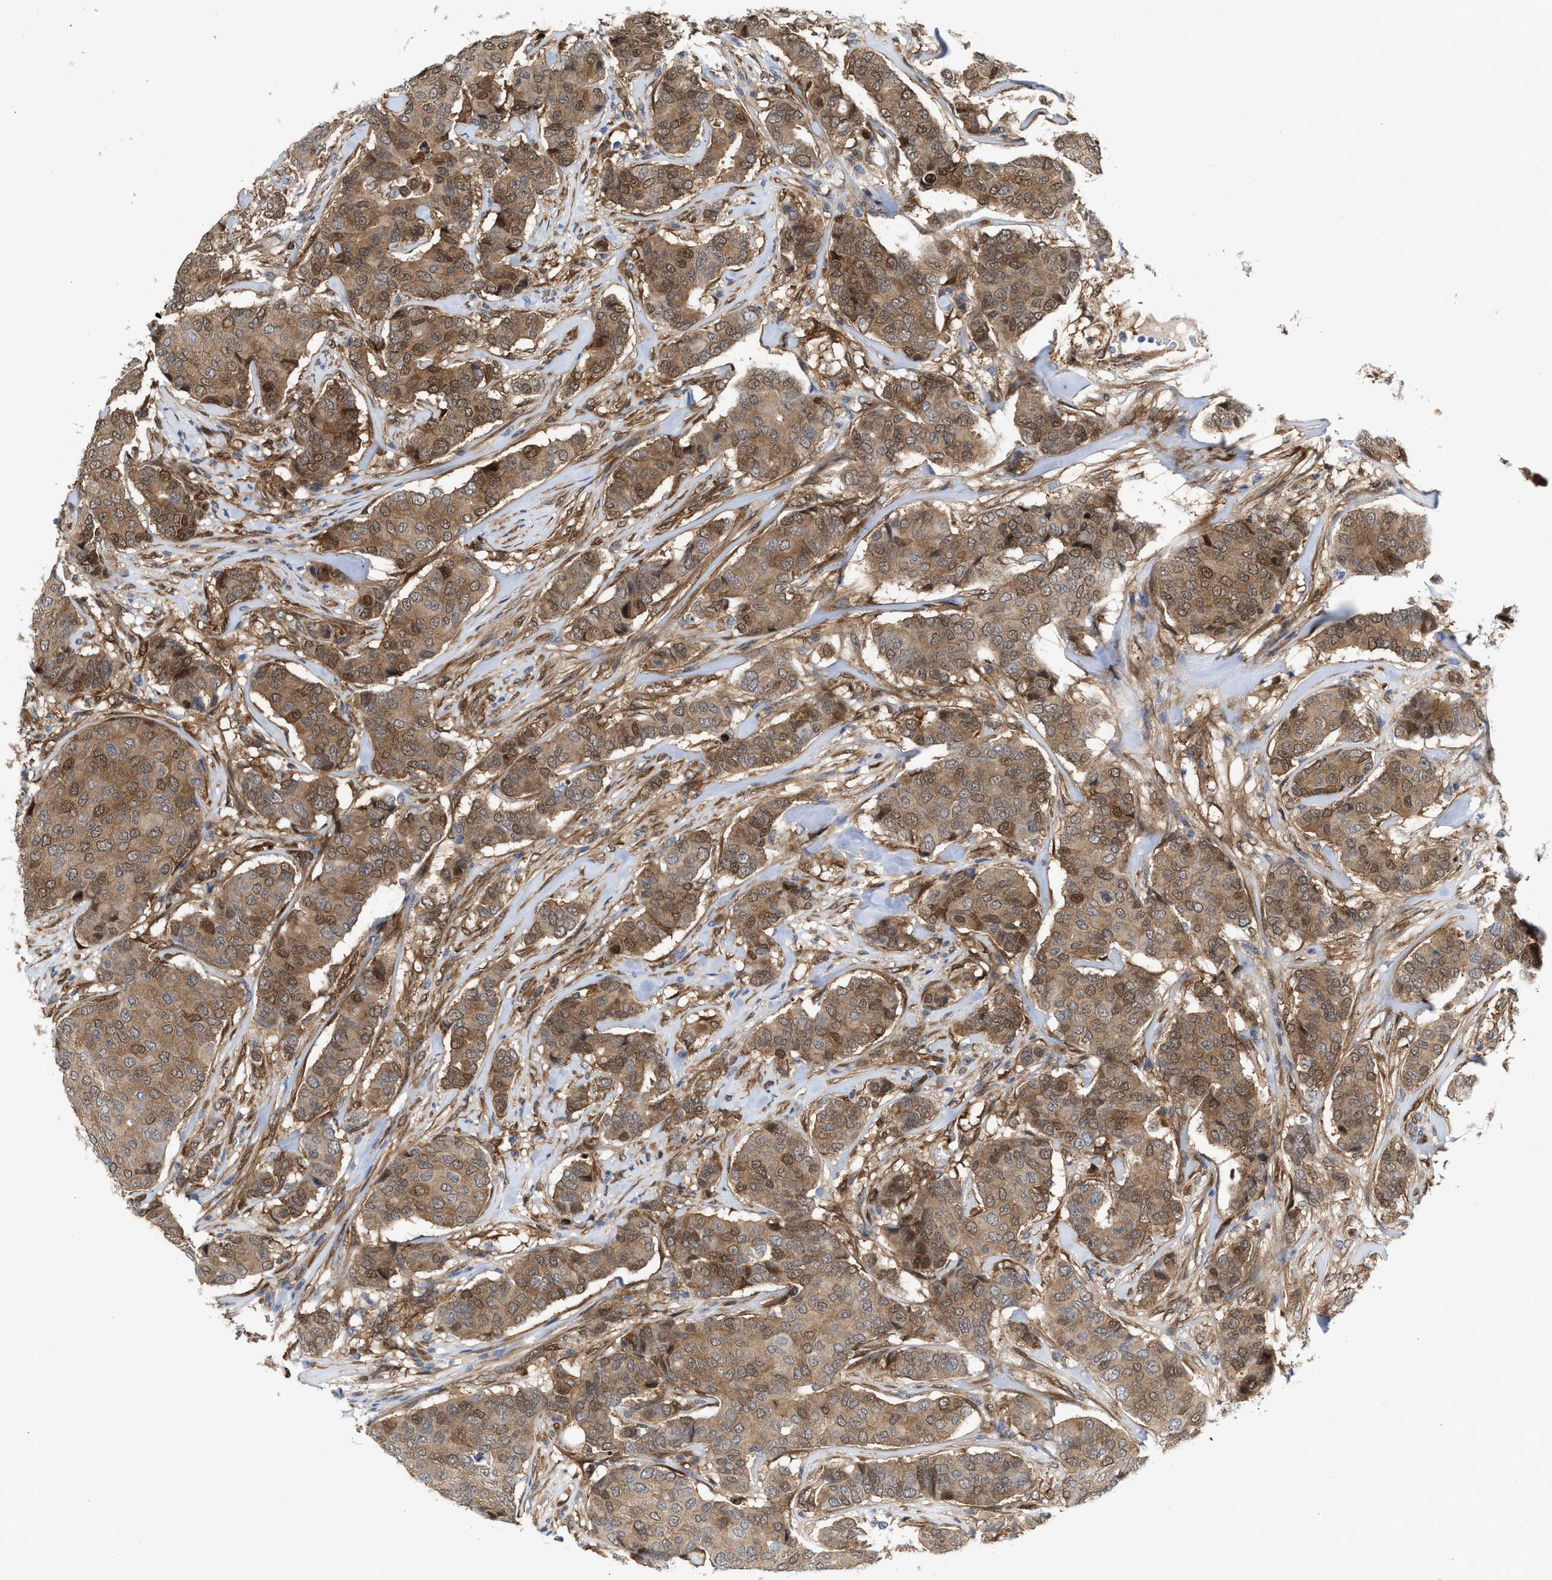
{"staining": {"intensity": "moderate", "quantity": ">75%", "location": "cytoplasmic/membranous,nuclear"}, "tissue": "breast cancer", "cell_type": "Tumor cells", "image_type": "cancer", "snomed": [{"axis": "morphology", "description": "Duct carcinoma"}, {"axis": "topography", "description": "Breast"}], "caption": "Protein expression analysis of infiltrating ductal carcinoma (breast) reveals moderate cytoplasmic/membranous and nuclear staining in approximately >75% of tumor cells.", "gene": "TP53I3", "patient": {"sex": "female", "age": 75}}